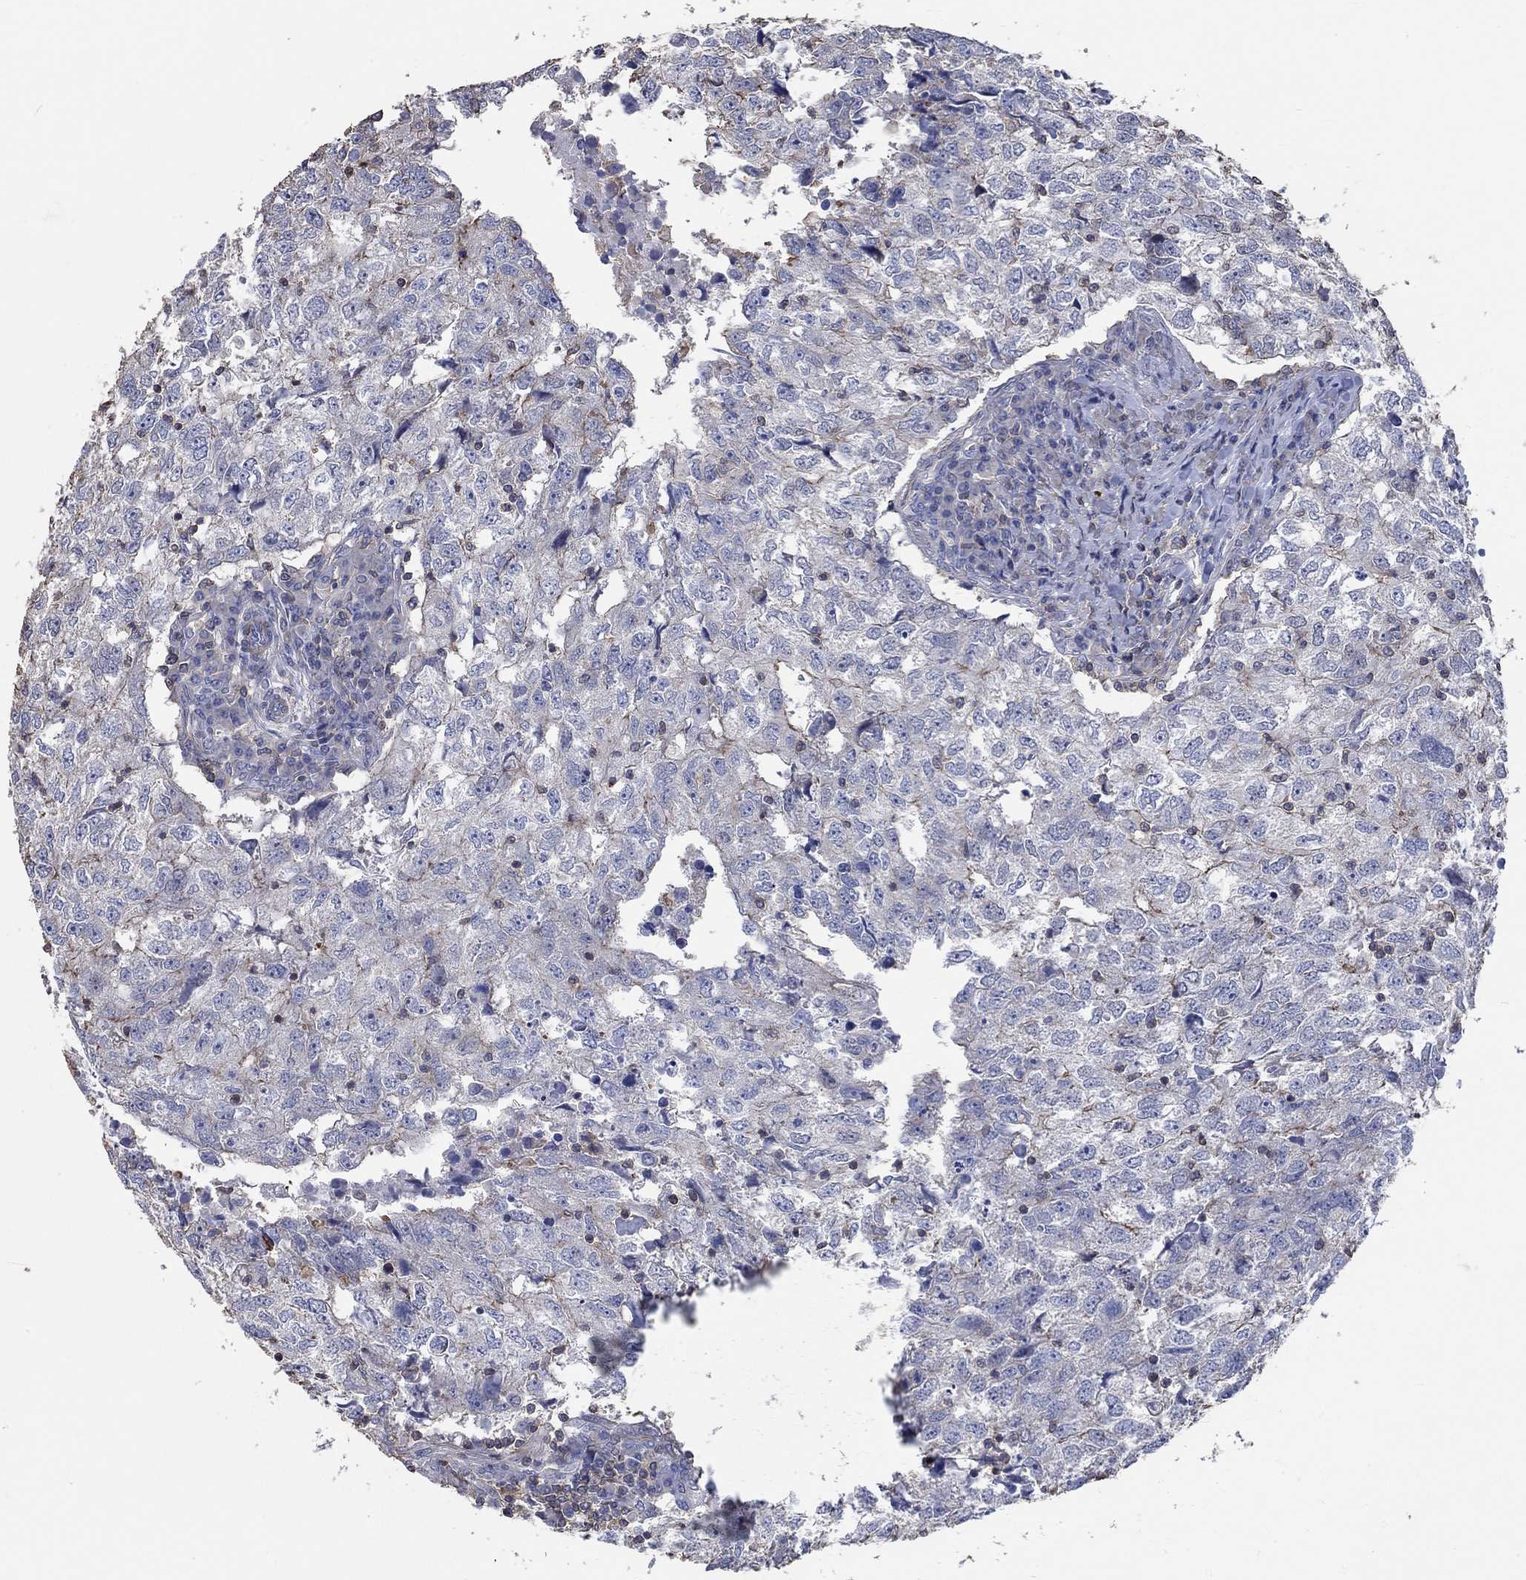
{"staining": {"intensity": "moderate", "quantity": "<25%", "location": "cytoplasmic/membranous"}, "tissue": "breast cancer", "cell_type": "Tumor cells", "image_type": "cancer", "snomed": [{"axis": "morphology", "description": "Duct carcinoma"}, {"axis": "topography", "description": "Breast"}], "caption": "A brown stain highlights moderate cytoplasmic/membranous expression of a protein in breast infiltrating ductal carcinoma tumor cells. The staining was performed using DAB (3,3'-diaminobenzidine), with brown indicating positive protein expression. Nuclei are stained blue with hematoxylin.", "gene": "TNFAIP8L3", "patient": {"sex": "female", "age": 30}}